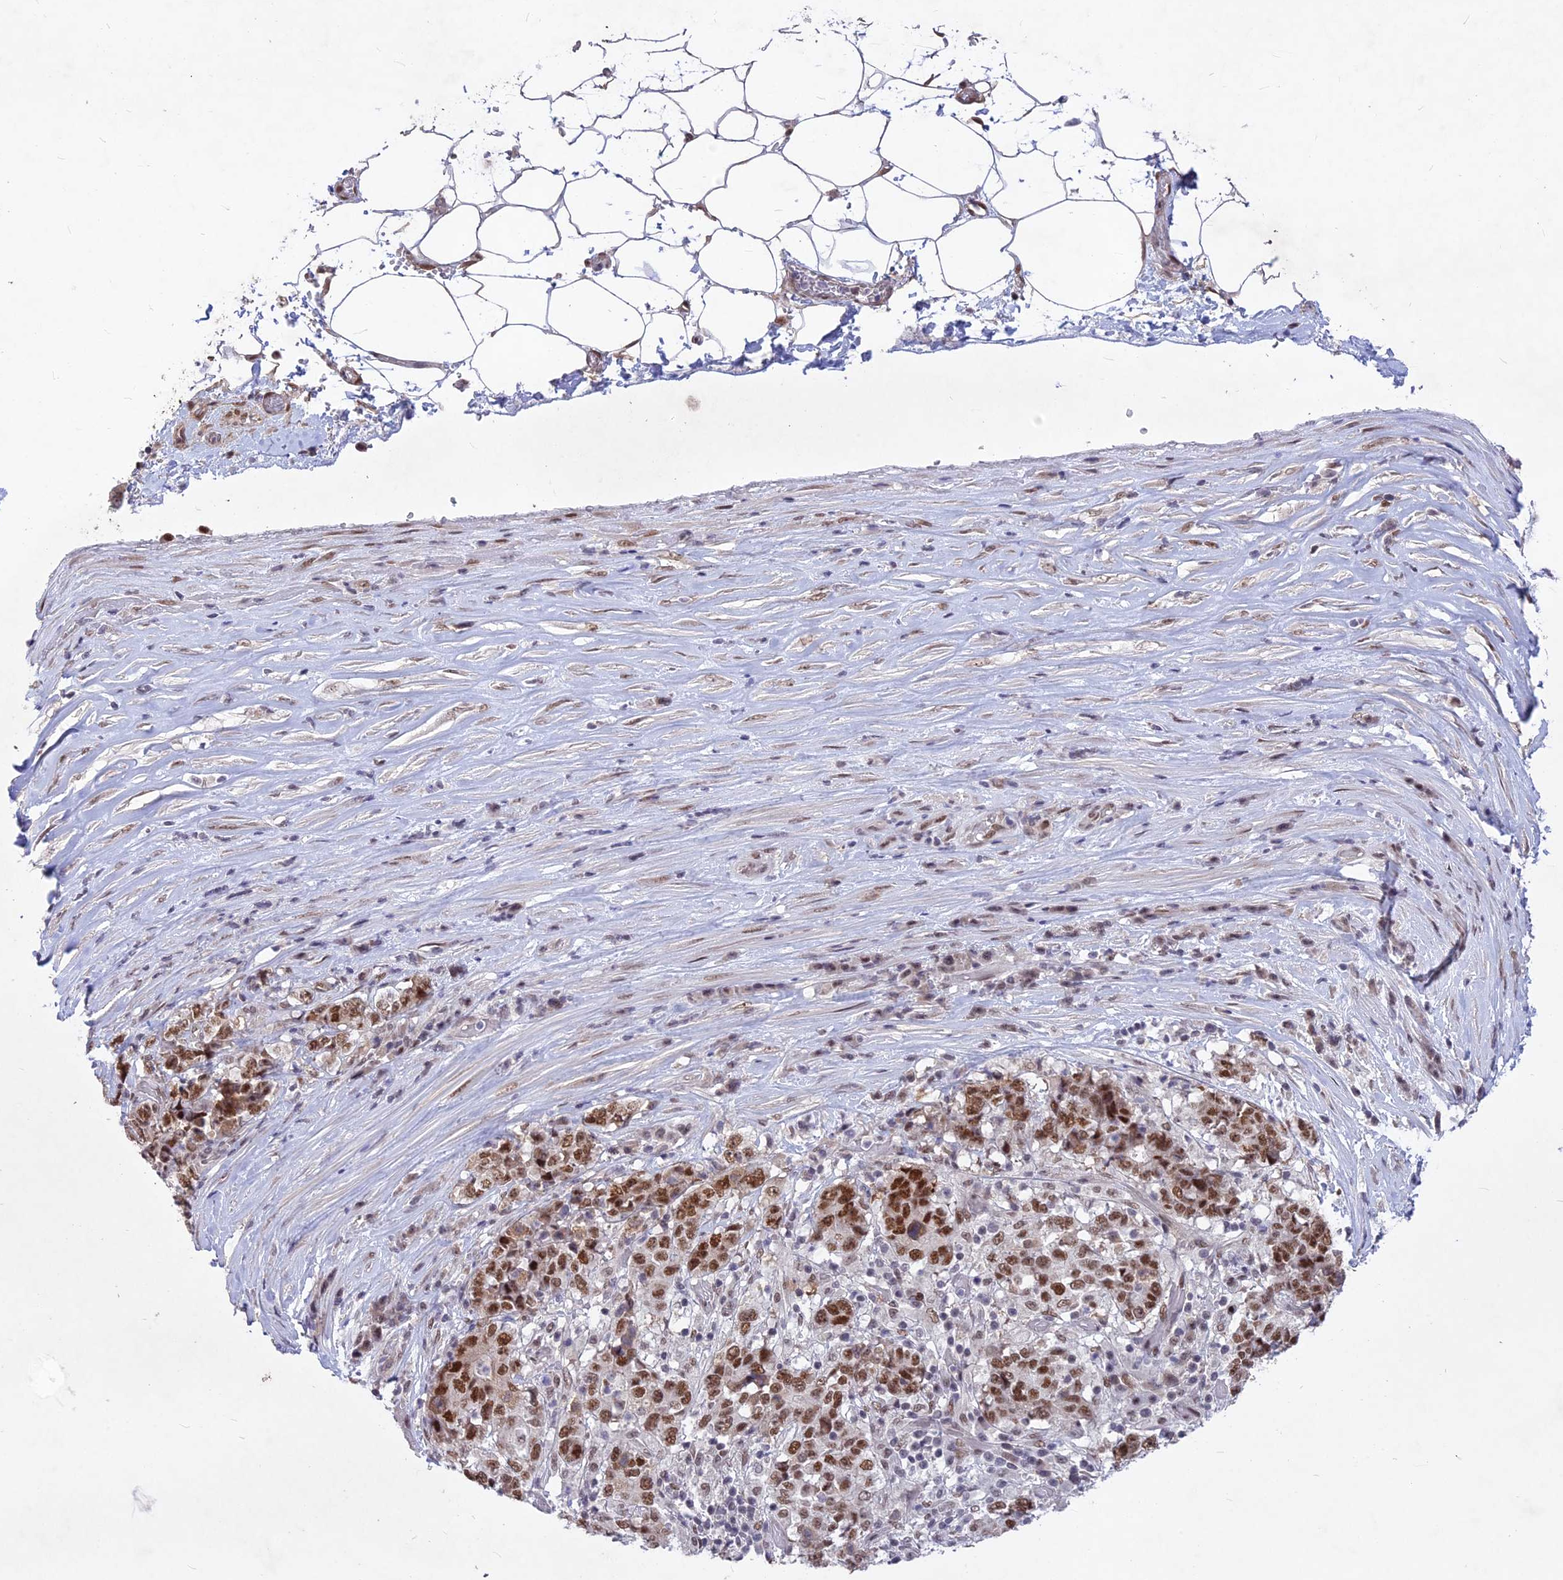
{"staining": {"intensity": "moderate", "quantity": ">75%", "location": "nuclear"}, "tissue": "stomach cancer", "cell_type": "Tumor cells", "image_type": "cancer", "snomed": [{"axis": "morphology", "description": "Adenocarcinoma, NOS"}, {"axis": "topography", "description": "Stomach"}], "caption": "Adenocarcinoma (stomach) stained for a protein shows moderate nuclear positivity in tumor cells.", "gene": "DIS3", "patient": {"sex": "male", "age": 59}}